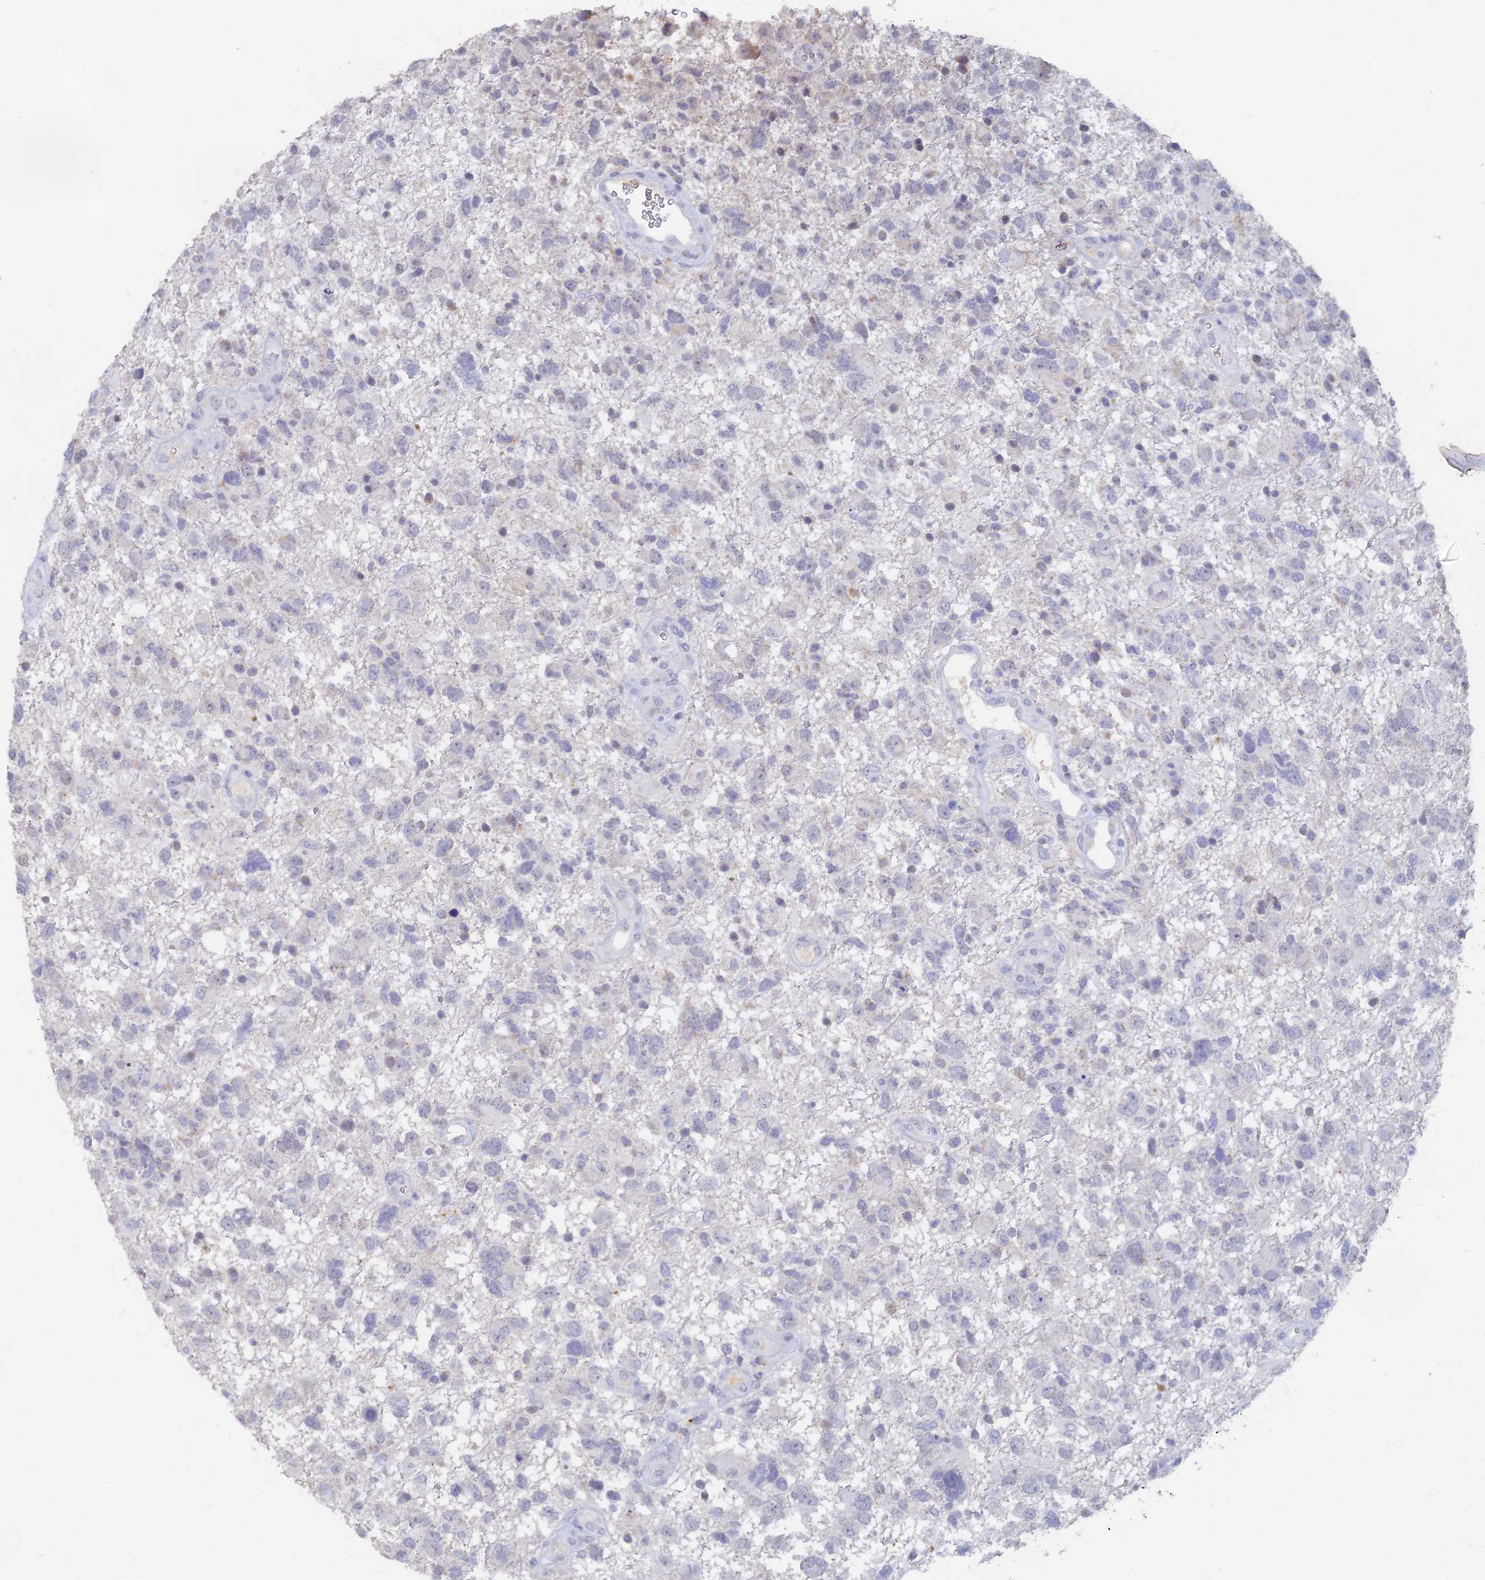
{"staining": {"intensity": "negative", "quantity": "none", "location": "none"}, "tissue": "glioma", "cell_type": "Tumor cells", "image_type": "cancer", "snomed": [{"axis": "morphology", "description": "Glioma, malignant, High grade"}, {"axis": "topography", "description": "Brain"}], "caption": "High power microscopy micrograph of an immunohistochemistry (IHC) photomicrograph of glioma, revealing no significant staining in tumor cells.", "gene": "LRIF1", "patient": {"sex": "male", "age": 61}}